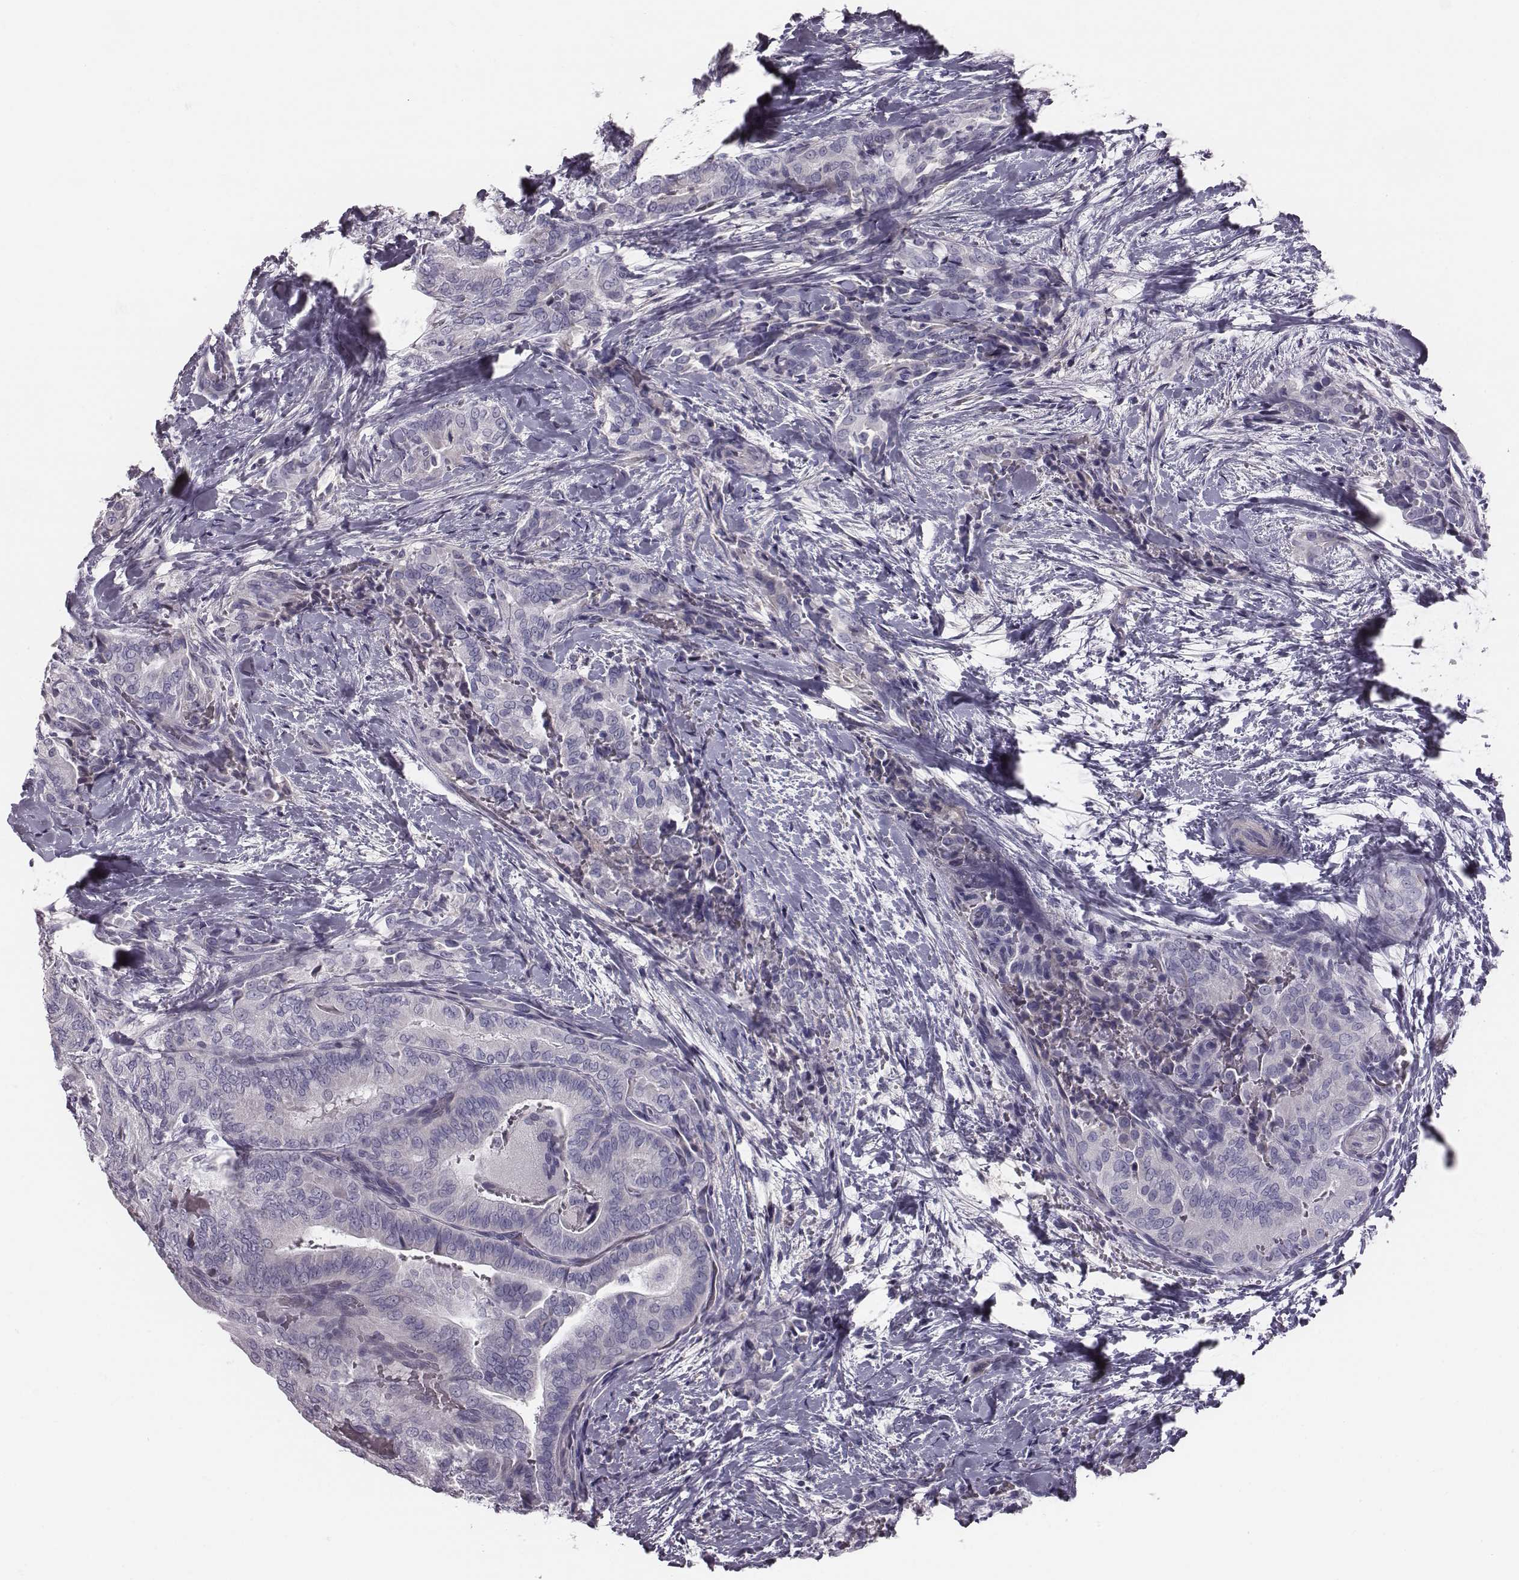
{"staining": {"intensity": "negative", "quantity": "none", "location": "none"}, "tissue": "thyroid cancer", "cell_type": "Tumor cells", "image_type": "cancer", "snomed": [{"axis": "morphology", "description": "Papillary adenocarcinoma, NOS"}, {"axis": "topography", "description": "Thyroid gland"}], "caption": "Immunohistochemical staining of human thyroid cancer demonstrates no significant expression in tumor cells.", "gene": "CRISP1", "patient": {"sex": "male", "age": 61}}